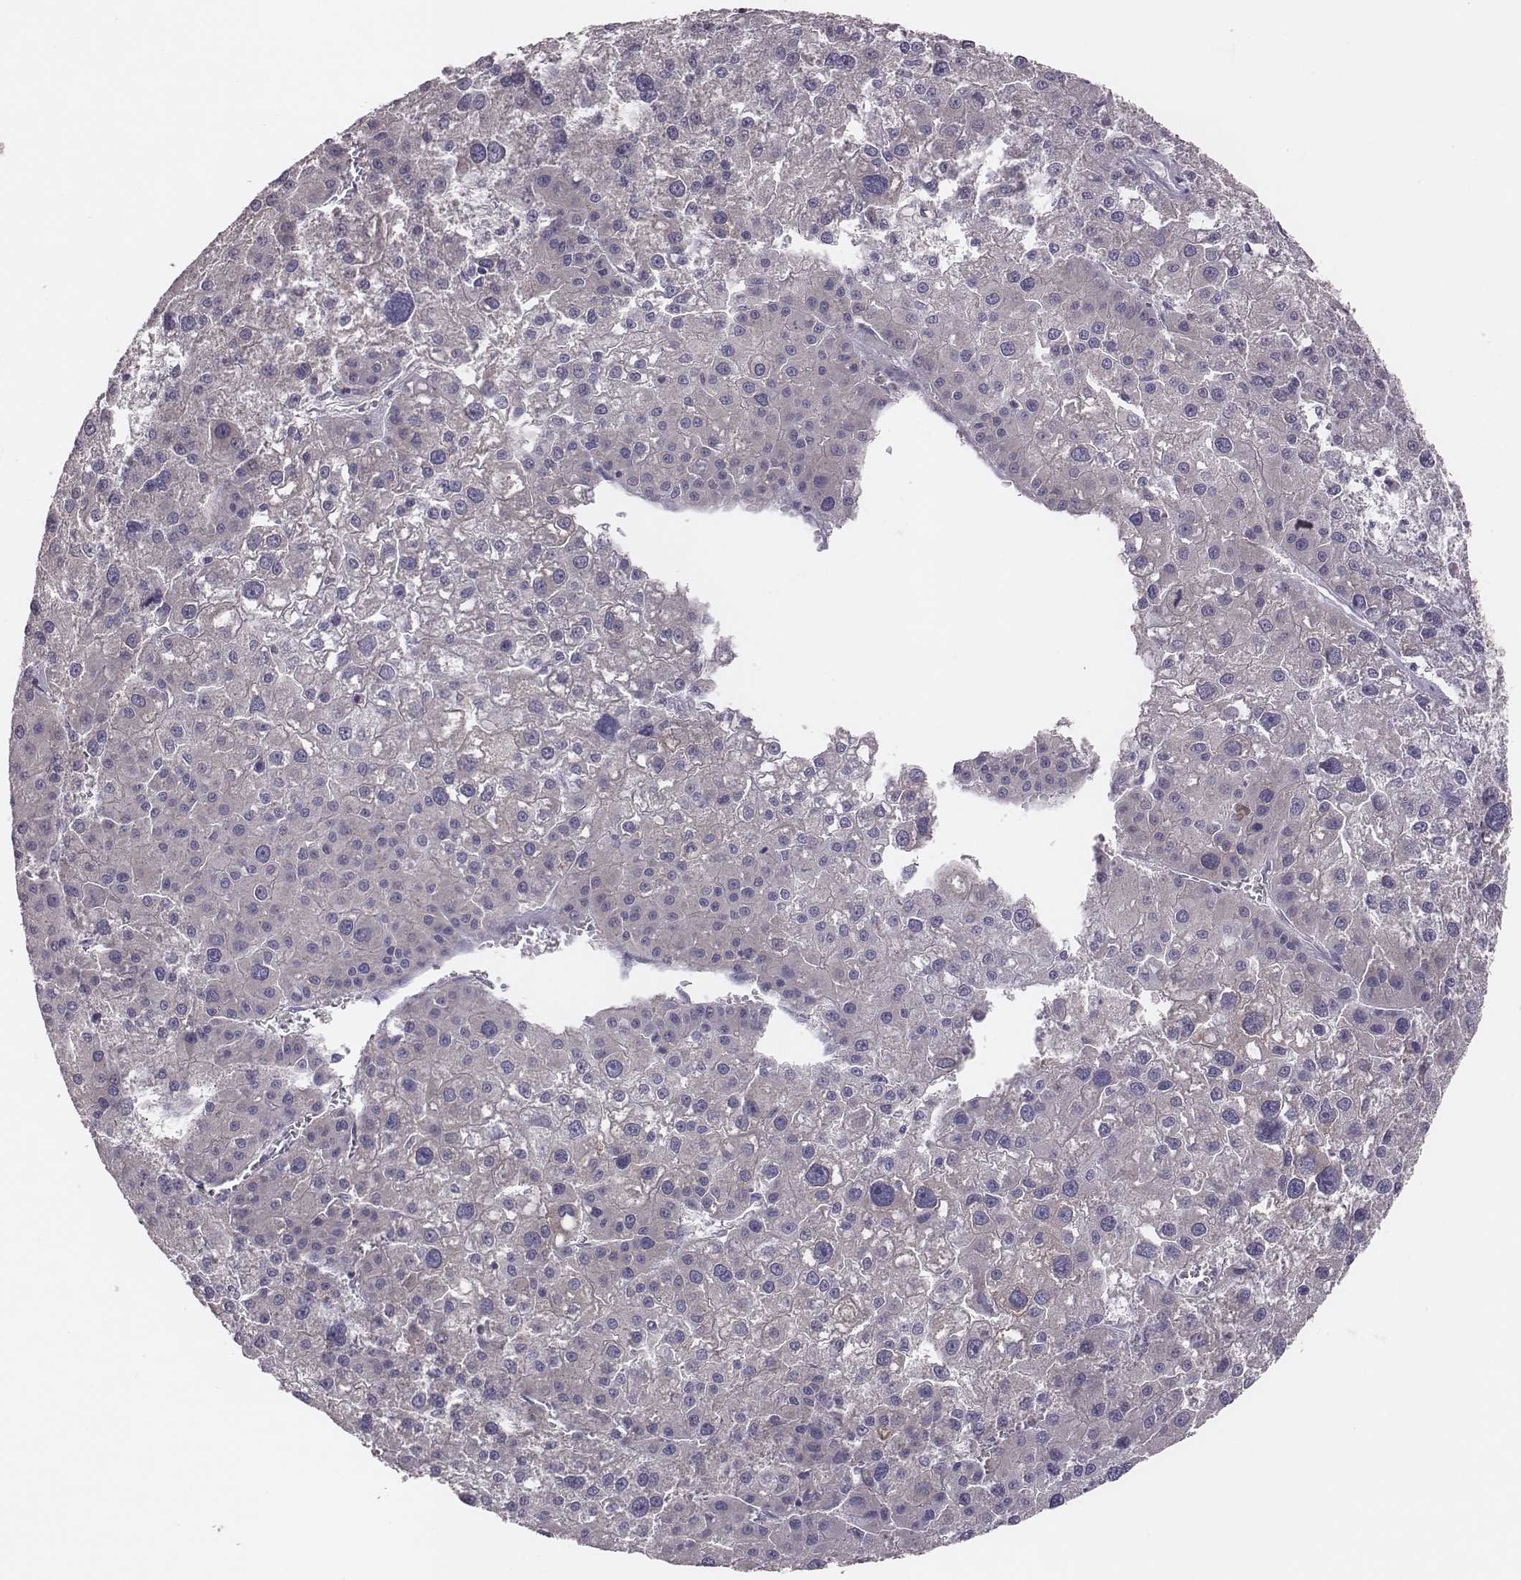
{"staining": {"intensity": "negative", "quantity": "none", "location": "none"}, "tissue": "liver cancer", "cell_type": "Tumor cells", "image_type": "cancer", "snomed": [{"axis": "morphology", "description": "Carcinoma, Hepatocellular, NOS"}, {"axis": "topography", "description": "Liver"}], "caption": "An image of human liver cancer (hepatocellular carcinoma) is negative for staining in tumor cells.", "gene": "CAD", "patient": {"sex": "male", "age": 73}}